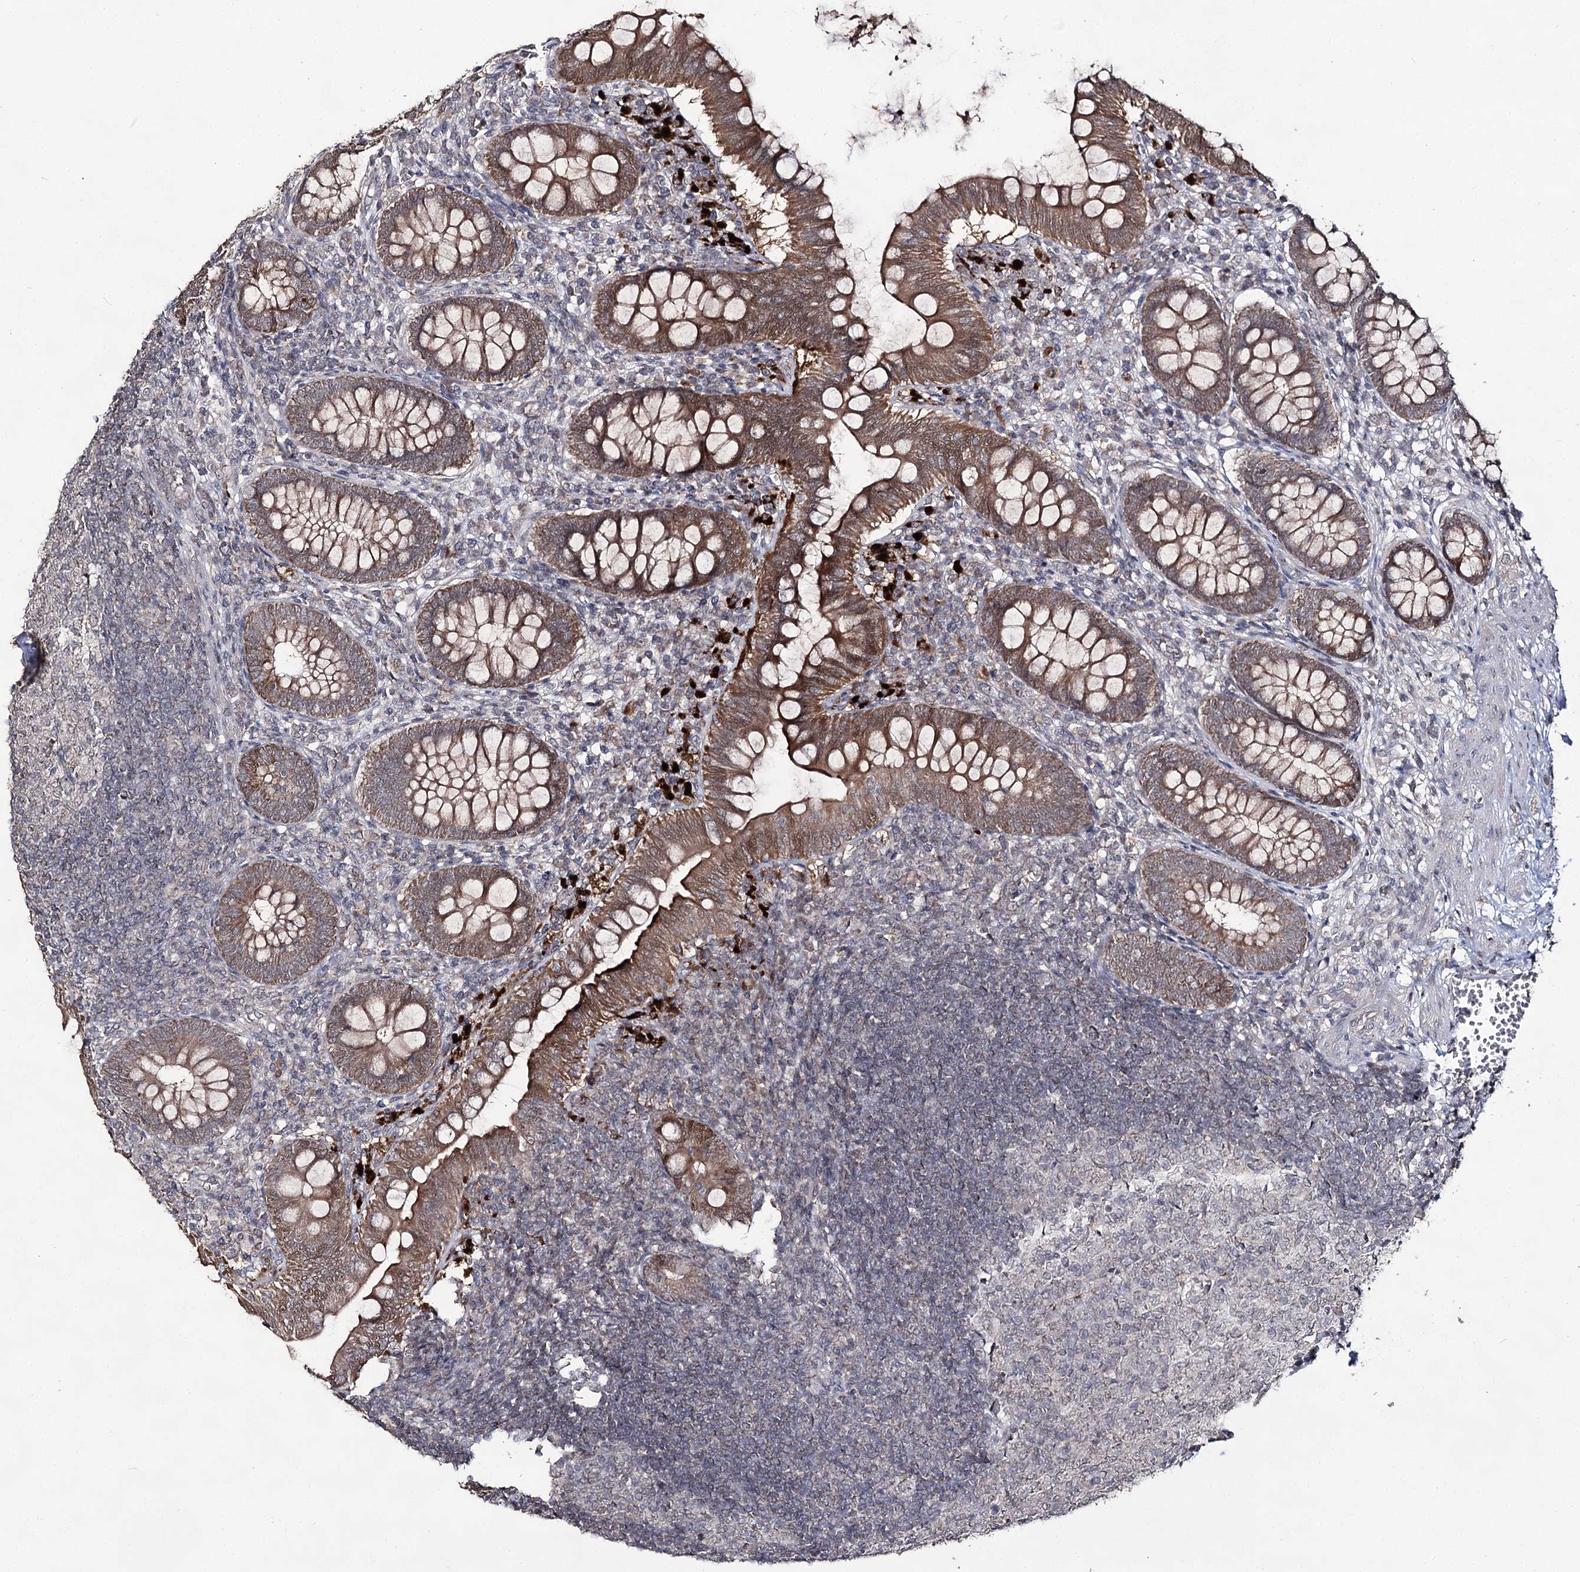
{"staining": {"intensity": "moderate", "quantity": ">75%", "location": "cytoplasmic/membranous"}, "tissue": "appendix", "cell_type": "Glandular cells", "image_type": "normal", "snomed": [{"axis": "morphology", "description": "Normal tissue, NOS"}, {"axis": "topography", "description": "Appendix"}], "caption": "This histopathology image demonstrates IHC staining of benign appendix, with medium moderate cytoplasmic/membranous staining in approximately >75% of glandular cells.", "gene": "ACTR6", "patient": {"sex": "male", "age": 14}}